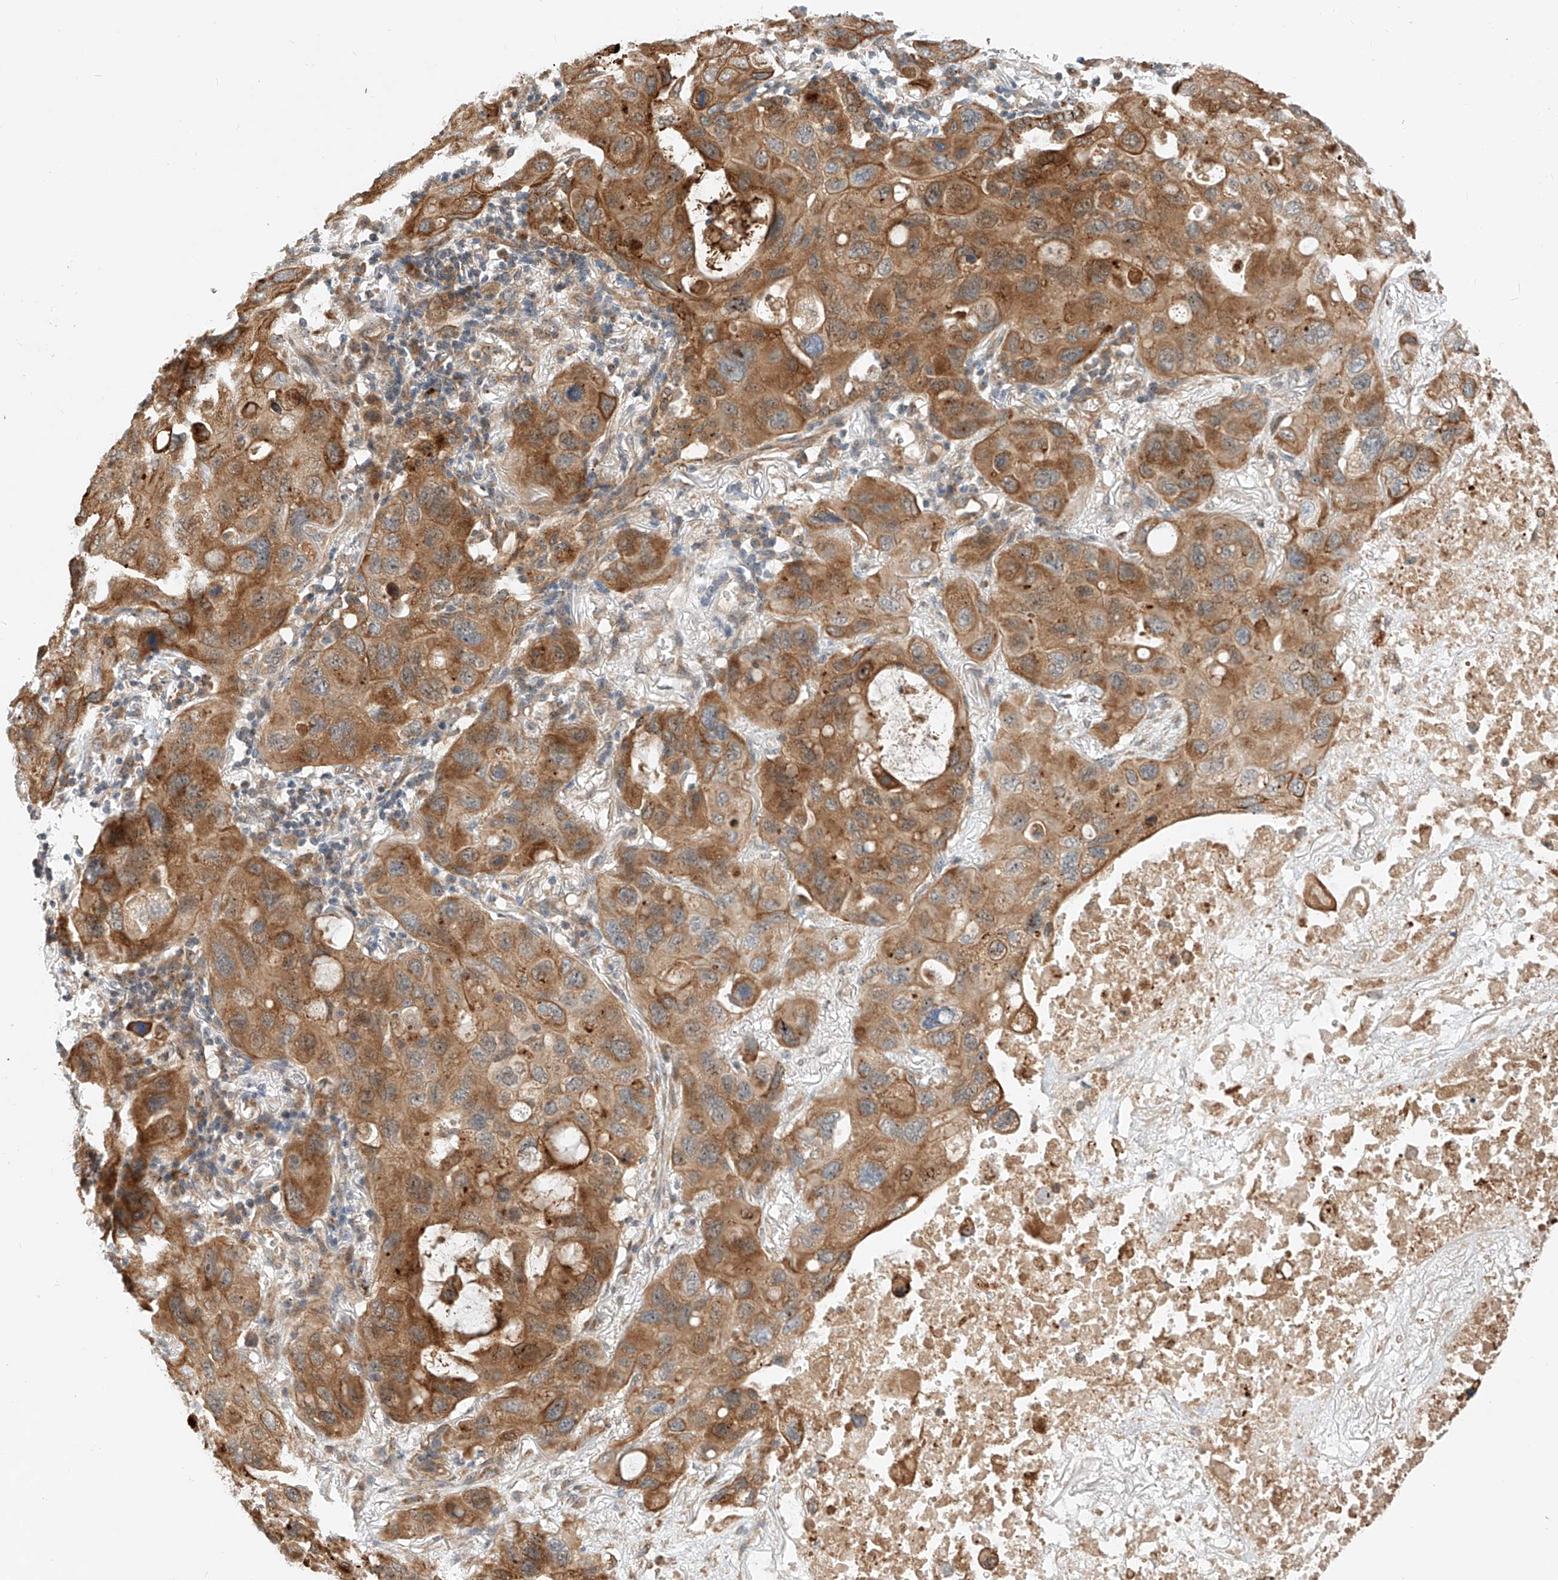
{"staining": {"intensity": "strong", "quantity": ">75%", "location": "cytoplasmic/membranous"}, "tissue": "lung cancer", "cell_type": "Tumor cells", "image_type": "cancer", "snomed": [{"axis": "morphology", "description": "Squamous cell carcinoma, NOS"}, {"axis": "topography", "description": "Lung"}], "caption": "Immunohistochemical staining of human squamous cell carcinoma (lung) displays high levels of strong cytoplasmic/membranous protein expression in approximately >75% of tumor cells.", "gene": "CPAMD8", "patient": {"sex": "female", "age": 73}}